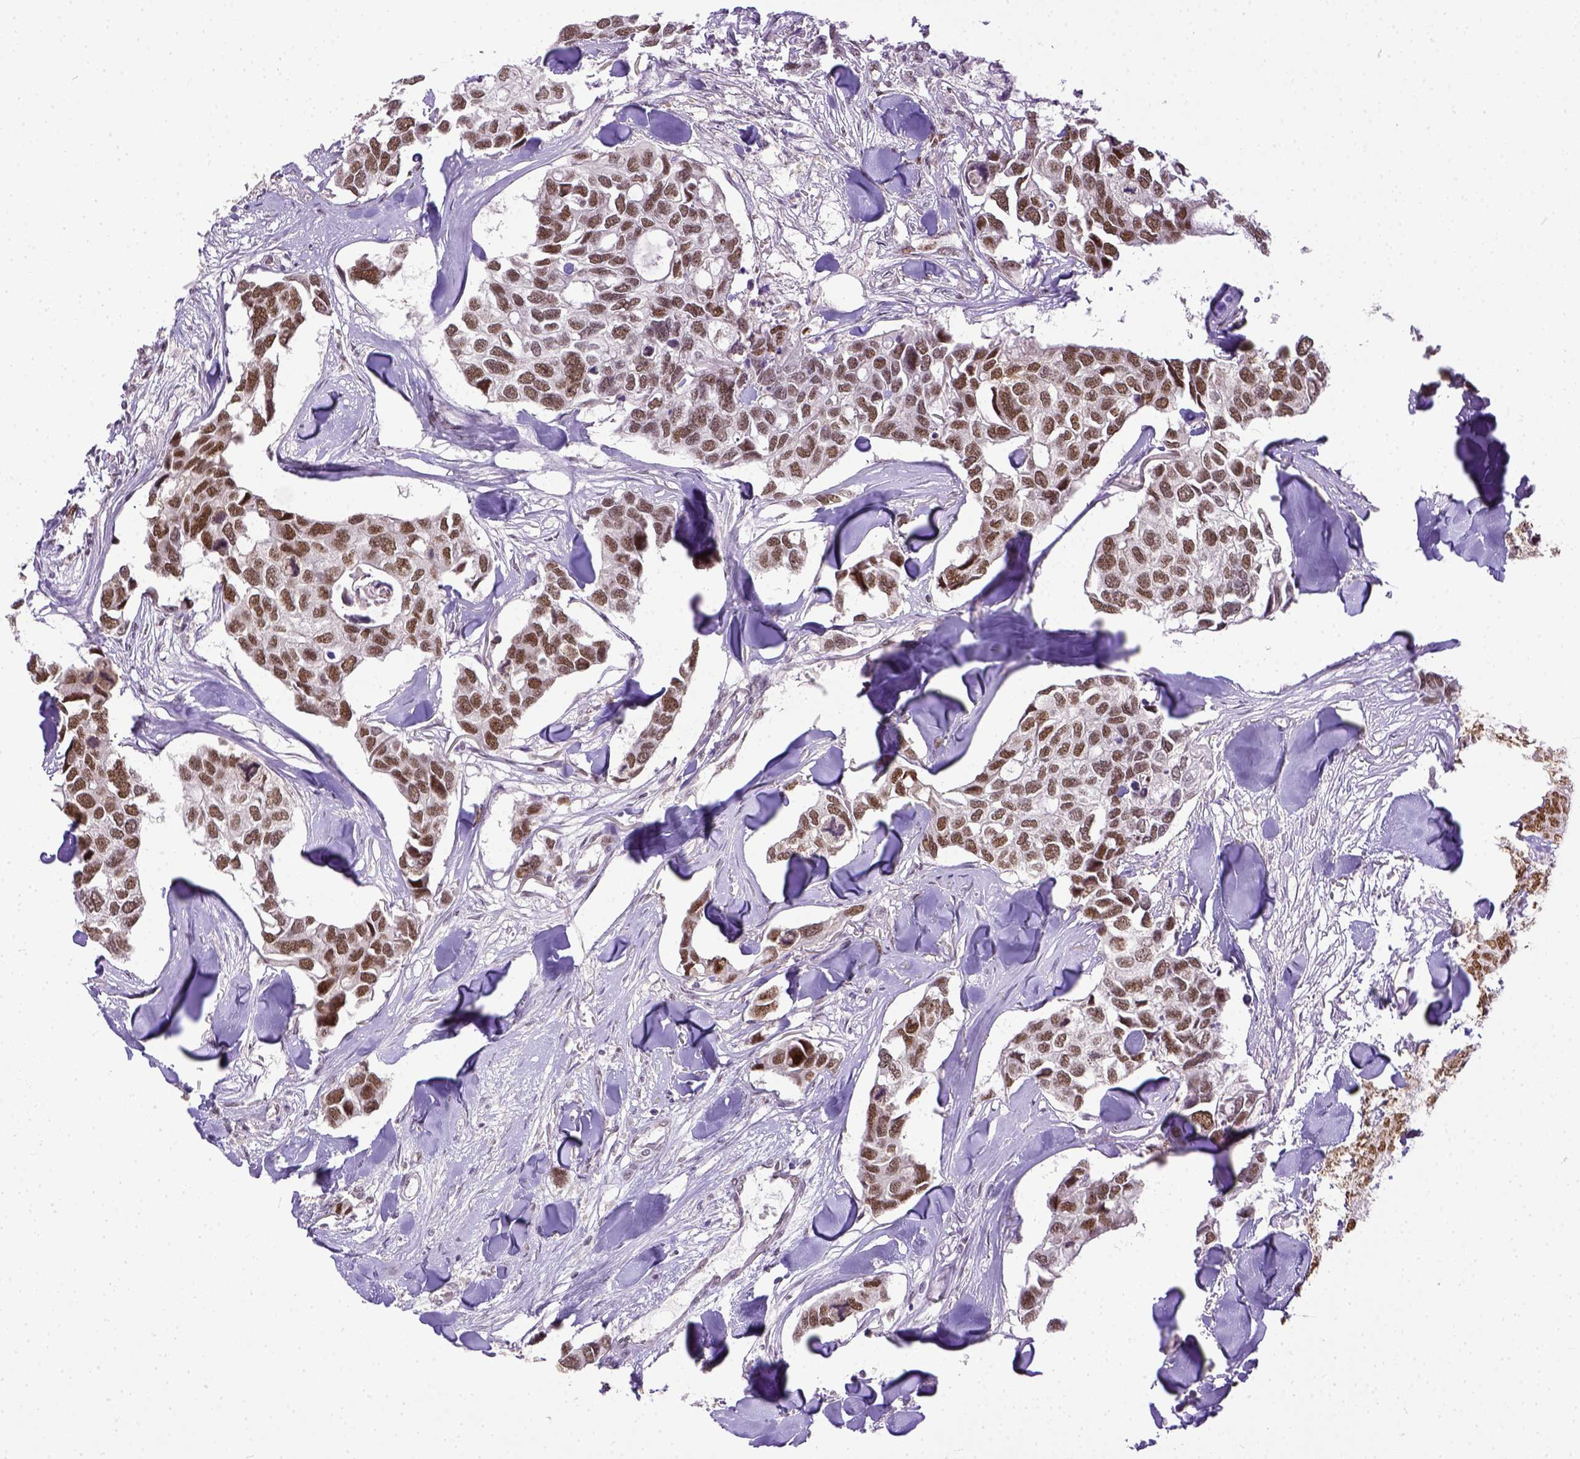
{"staining": {"intensity": "moderate", "quantity": ">75%", "location": "cytoplasmic/membranous"}, "tissue": "breast cancer", "cell_type": "Tumor cells", "image_type": "cancer", "snomed": [{"axis": "morphology", "description": "Duct carcinoma"}, {"axis": "topography", "description": "Breast"}], "caption": "A high-resolution photomicrograph shows IHC staining of breast cancer (infiltrating ductal carcinoma), which shows moderate cytoplasmic/membranous positivity in about >75% of tumor cells.", "gene": "ERCC1", "patient": {"sex": "female", "age": 83}}